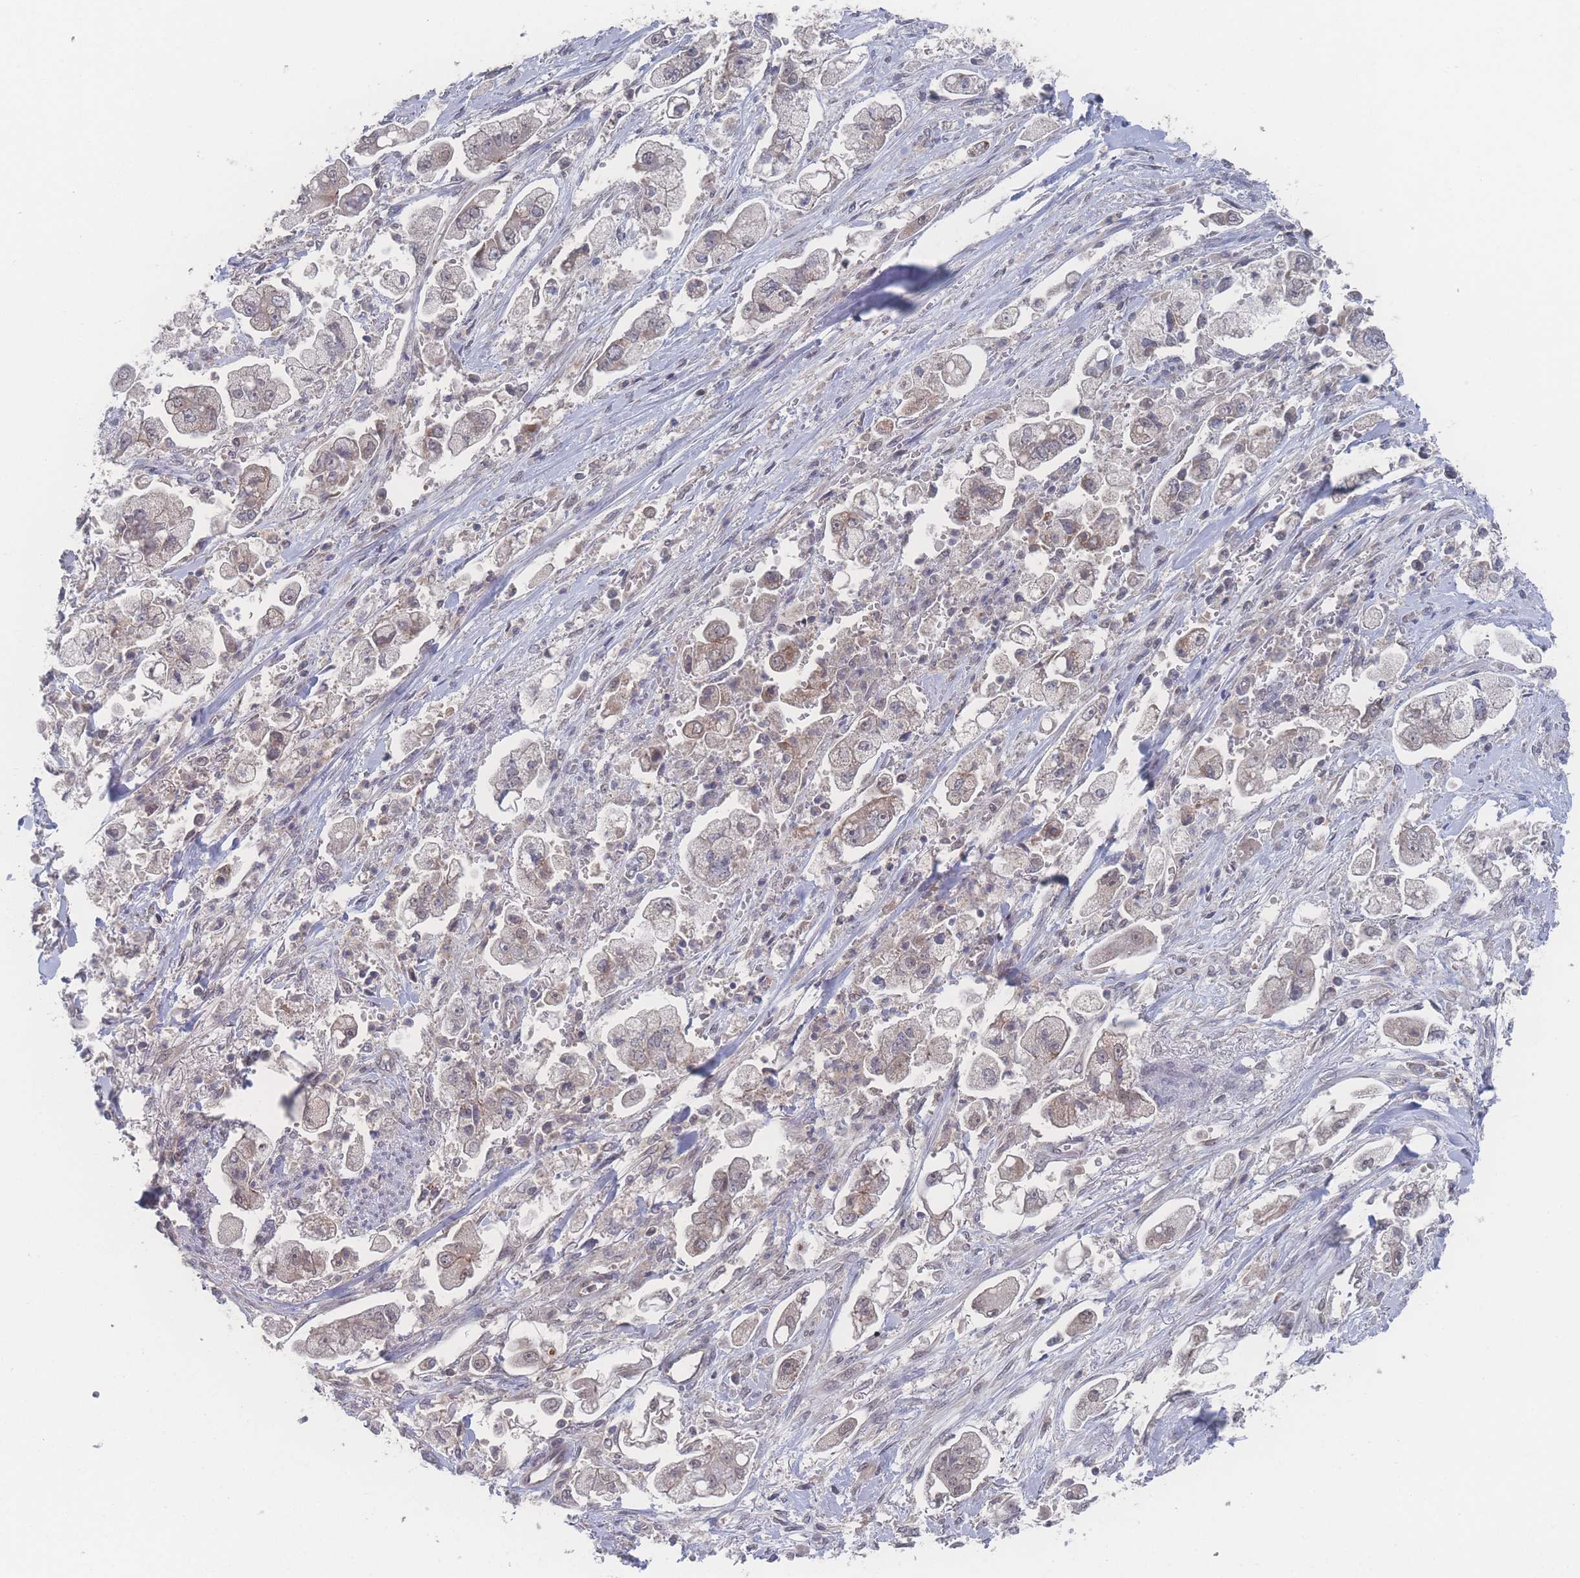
{"staining": {"intensity": "weak", "quantity": "25%-75%", "location": "cytoplasmic/membranous"}, "tissue": "stomach cancer", "cell_type": "Tumor cells", "image_type": "cancer", "snomed": [{"axis": "morphology", "description": "Adenocarcinoma, NOS"}, {"axis": "topography", "description": "Stomach"}], "caption": "Stomach cancer stained with IHC demonstrates weak cytoplasmic/membranous staining in about 25%-75% of tumor cells.", "gene": "NBEAL1", "patient": {"sex": "male", "age": 62}}